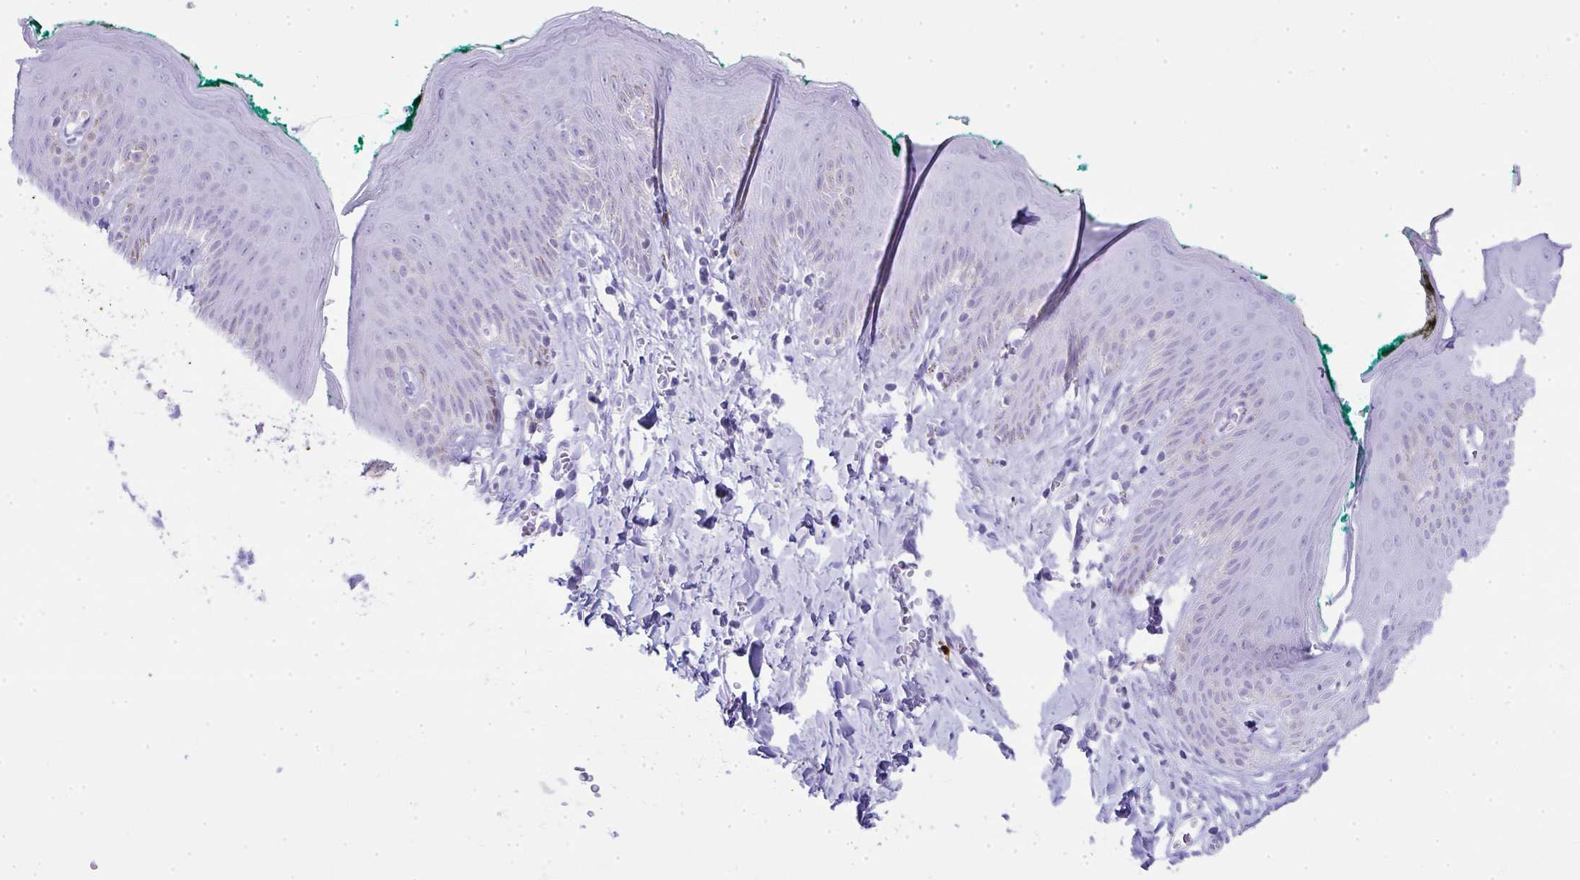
{"staining": {"intensity": "negative", "quantity": "none", "location": "none"}, "tissue": "skin", "cell_type": "Epidermal cells", "image_type": "normal", "snomed": [{"axis": "morphology", "description": "Normal tissue, NOS"}, {"axis": "topography", "description": "Vulva"}, {"axis": "topography", "description": "Peripheral nerve tissue"}], "caption": "IHC photomicrograph of normal human skin stained for a protein (brown), which shows no expression in epidermal cells. (Immunohistochemistry, brightfield microscopy, high magnification).", "gene": "CDADC1", "patient": {"sex": "female", "age": 66}}